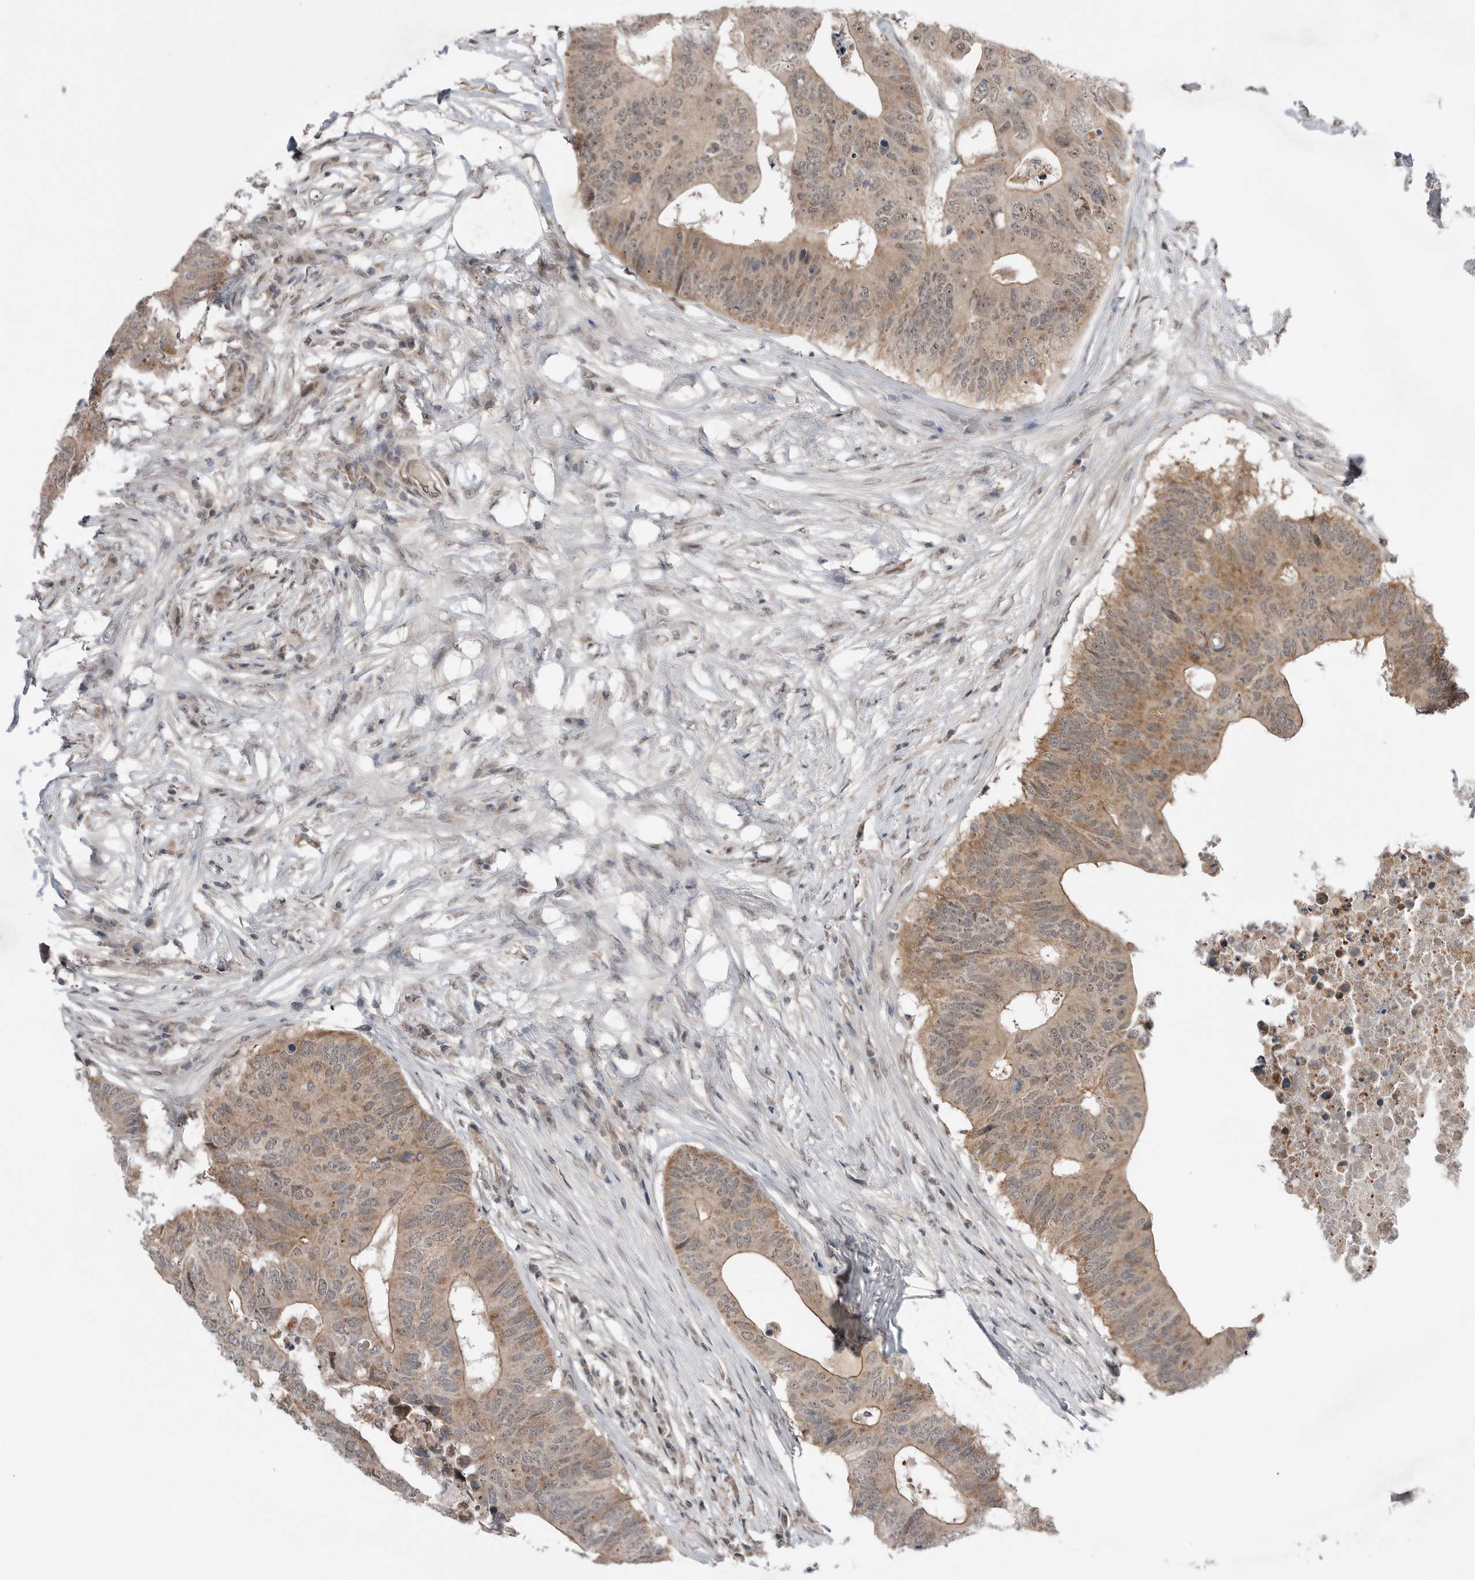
{"staining": {"intensity": "moderate", "quantity": "25%-75%", "location": "cytoplasmic/membranous,nuclear"}, "tissue": "colorectal cancer", "cell_type": "Tumor cells", "image_type": "cancer", "snomed": [{"axis": "morphology", "description": "Adenocarcinoma, NOS"}, {"axis": "topography", "description": "Colon"}], "caption": "Protein expression analysis of colorectal cancer exhibits moderate cytoplasmic/membranous and nuclear staining in approximately 25%-75% of tumor cells.", "gene": "NTAQ1", "patient": {"sex": "male", "age": 71}}